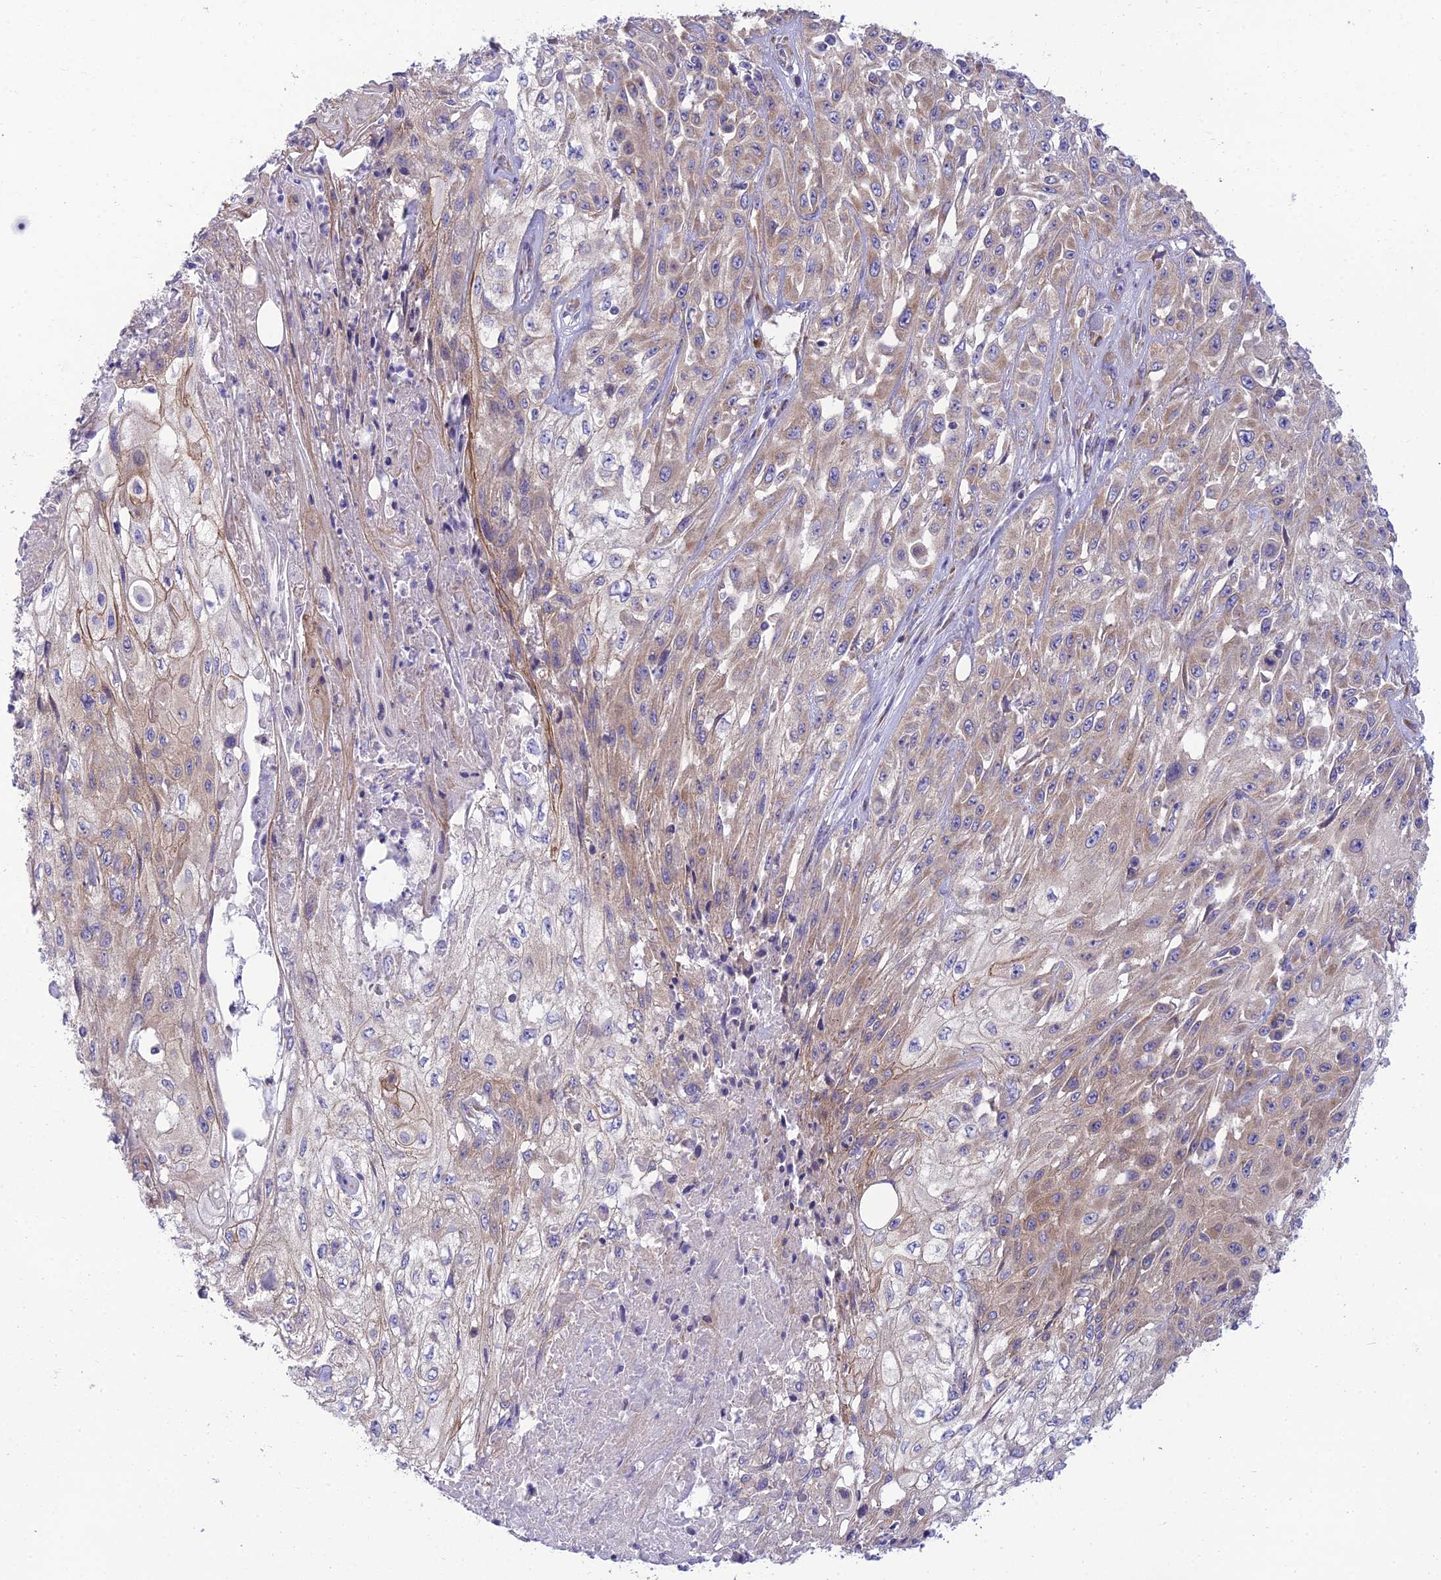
{"staining": {"intensity": "moderate", "quantity": "25%-75%", "location": "cytoplasmic/membranous"}, "tissue": "skin cancer", "cell_type": "Tumor cells", "image_type": "cancer", "snomed": [{"axis": "morphology", "description": "Squamous cell carcinoma, NOS"}, {"axis": "morphology", "description": "Squamous cell carcinoma, metastatic, NOS"}, {"axis": "topography", "description": "Skin"}, {"axis": "topography", "description": "Lymph node"}], "caption": "Protein expression analysis of human skin cancer reveals moderate cytoplasmic/membranous staining in about 25%-75% of tumor cells.", "gene": "CLCN7", "patient": {"sex": "male", "age": 75}}